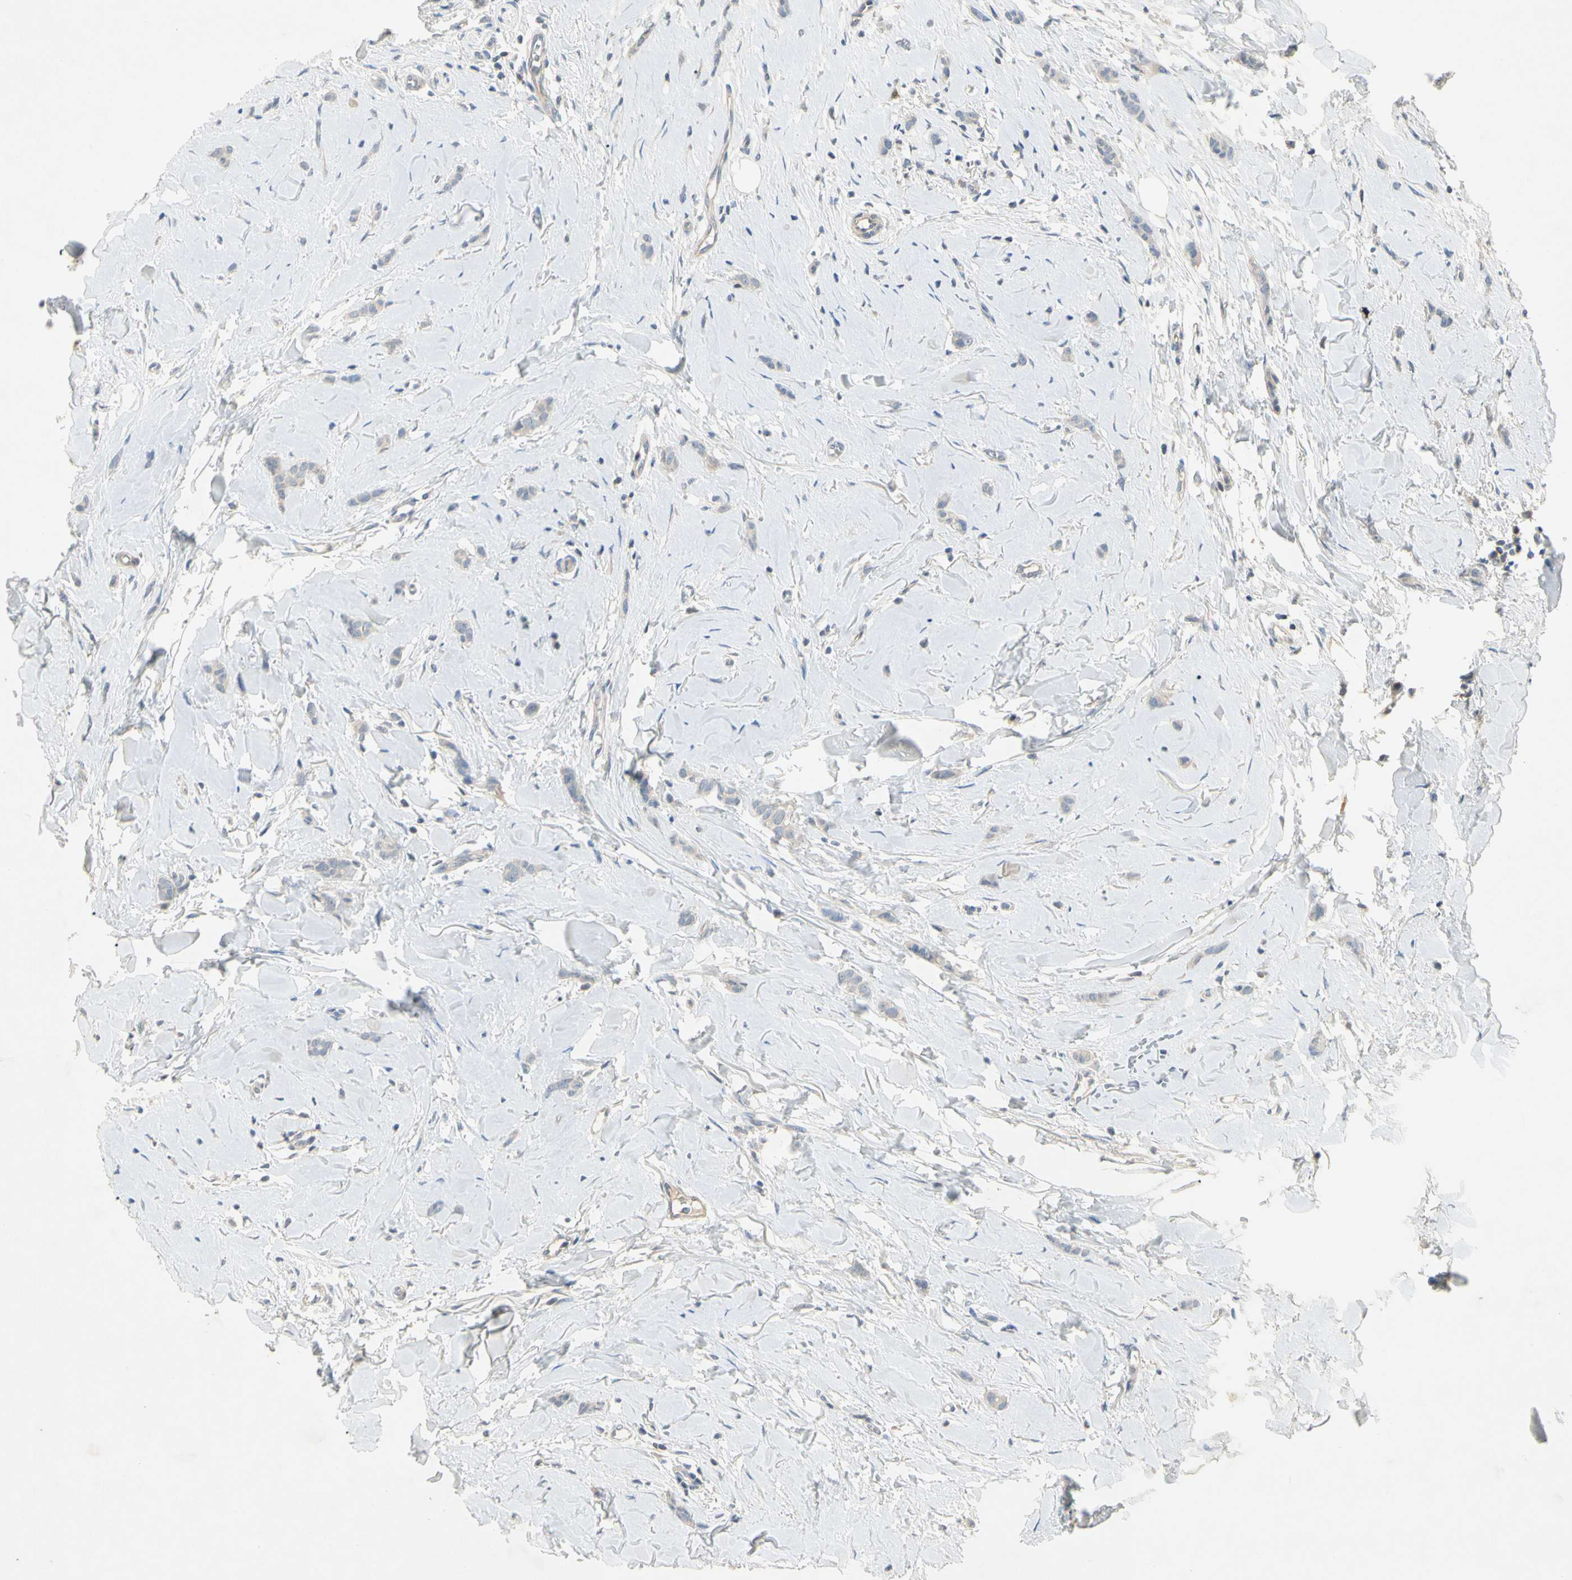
{"staining": {"intensity": "negative", "quantity": "none", "location": "none"}, "tissue": "breast cancer", "cell_type": "Tumor cells", "image_type": "cancer", "snomed": [{"axis": "morphology", "description": "Lobular carcinoma"}, {"axis": "topography", "description": "Skin"}, {"axis": "topography", "description": "Breast"}], "caption": "Tumor cells show no significant protein staining in breast cancer (lobular carcinoma).", "gene": "PRSS21", "patient": {"sex": "female", "age": 46}}